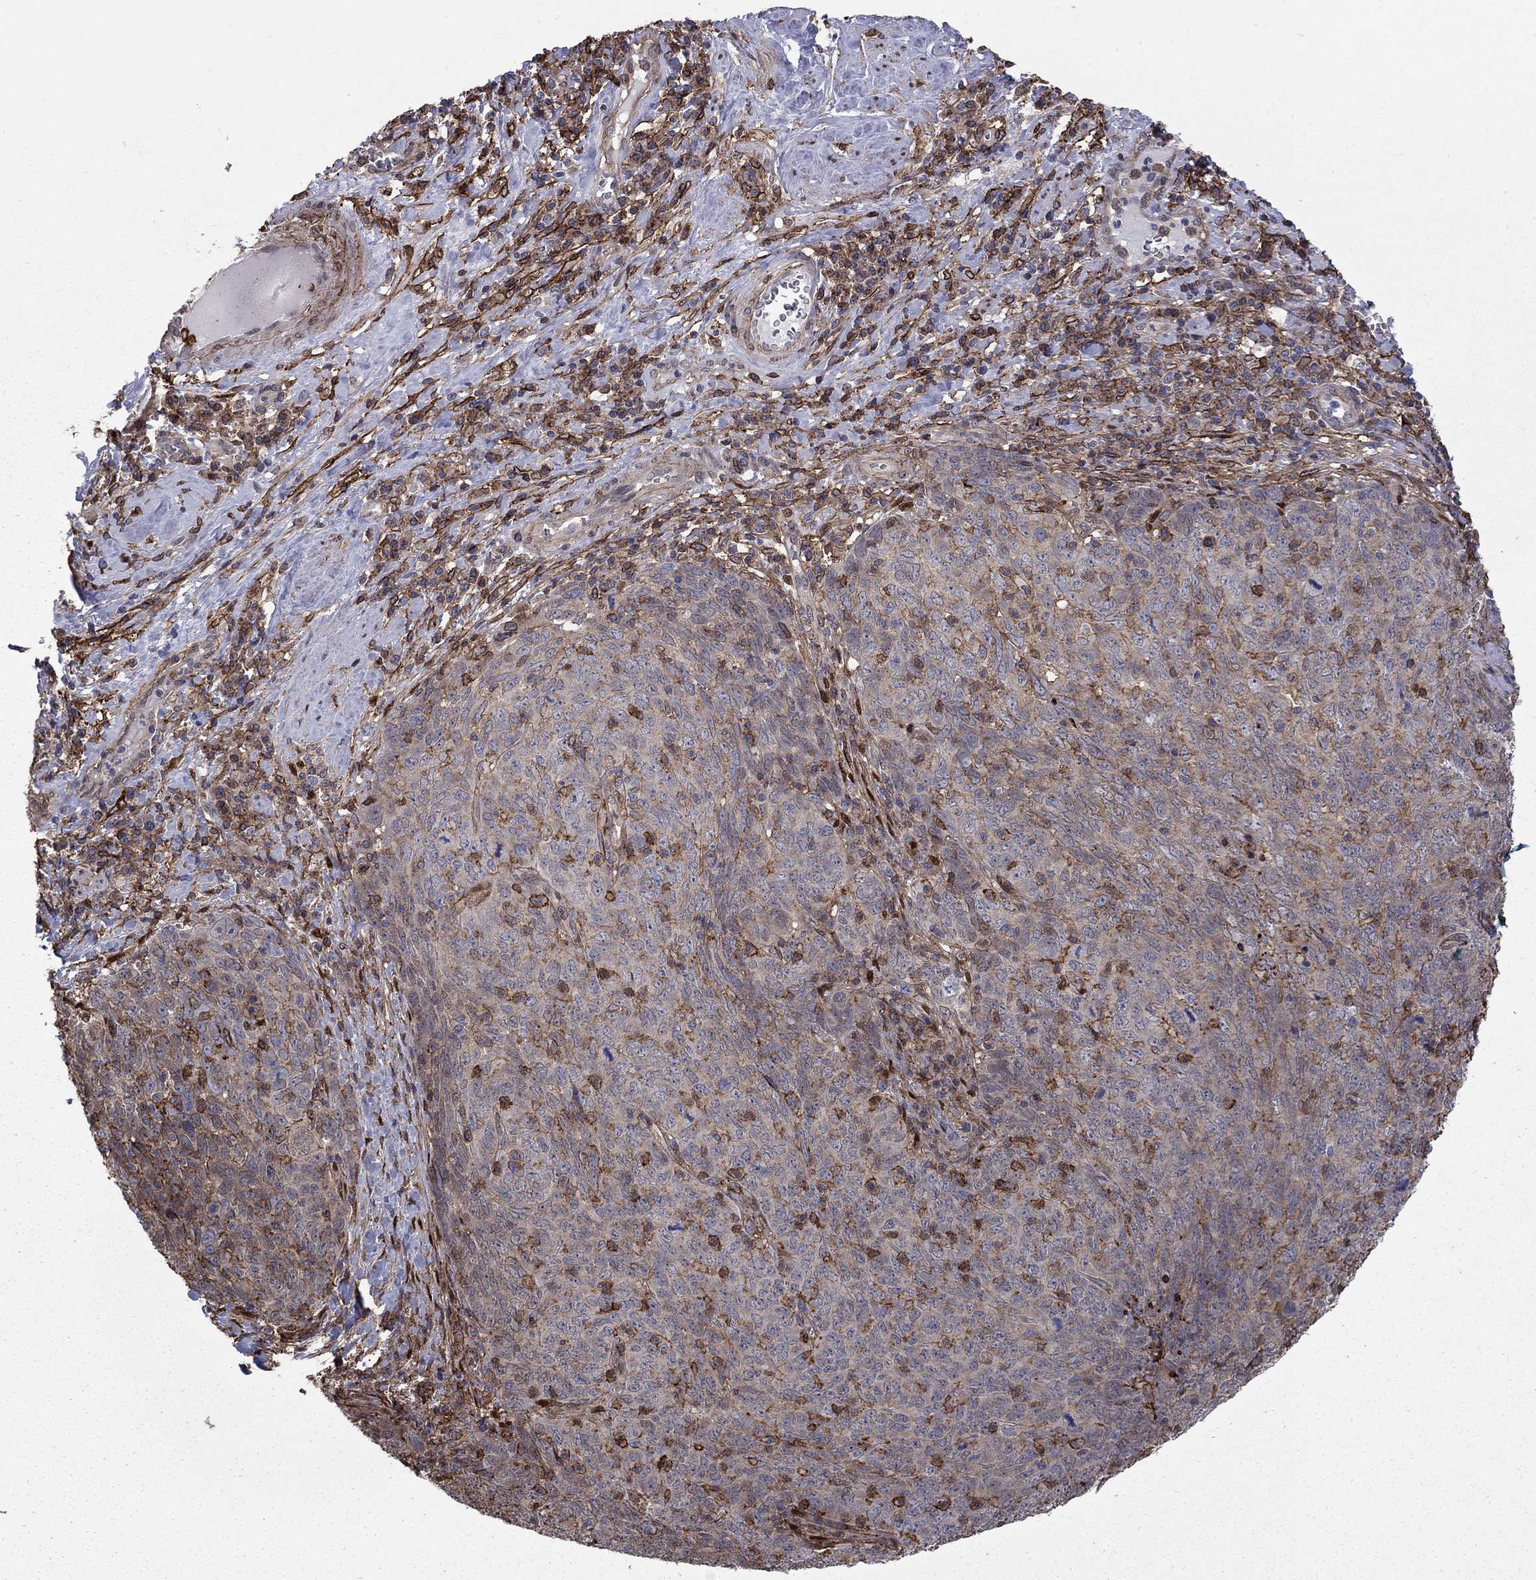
{"staining": {"intensity": "moderate", "quantity": "25%-75%", "location": "cytoplasmic/membranous"}, "tissue": "skin cancer", "cell_type": "Tumor cells", "image_type": "cancer", "snomed": [{"axis": "morphology", "description": "Squamous cell carcinoma, NOS"}, {"axis": "topography", "description": "Skin"}, {"axis": "topography", "description": "Anal"}], "caption": "A photomicrograph showing moderate cytoplasmic/membranous positivity in about 25%-75% of tumor cells in skin squamous cell carcinoma, as visualized by brown immunohistochemical staining.", "gene": "PLAU", "patient": {"sex": "female", "age": 51}}